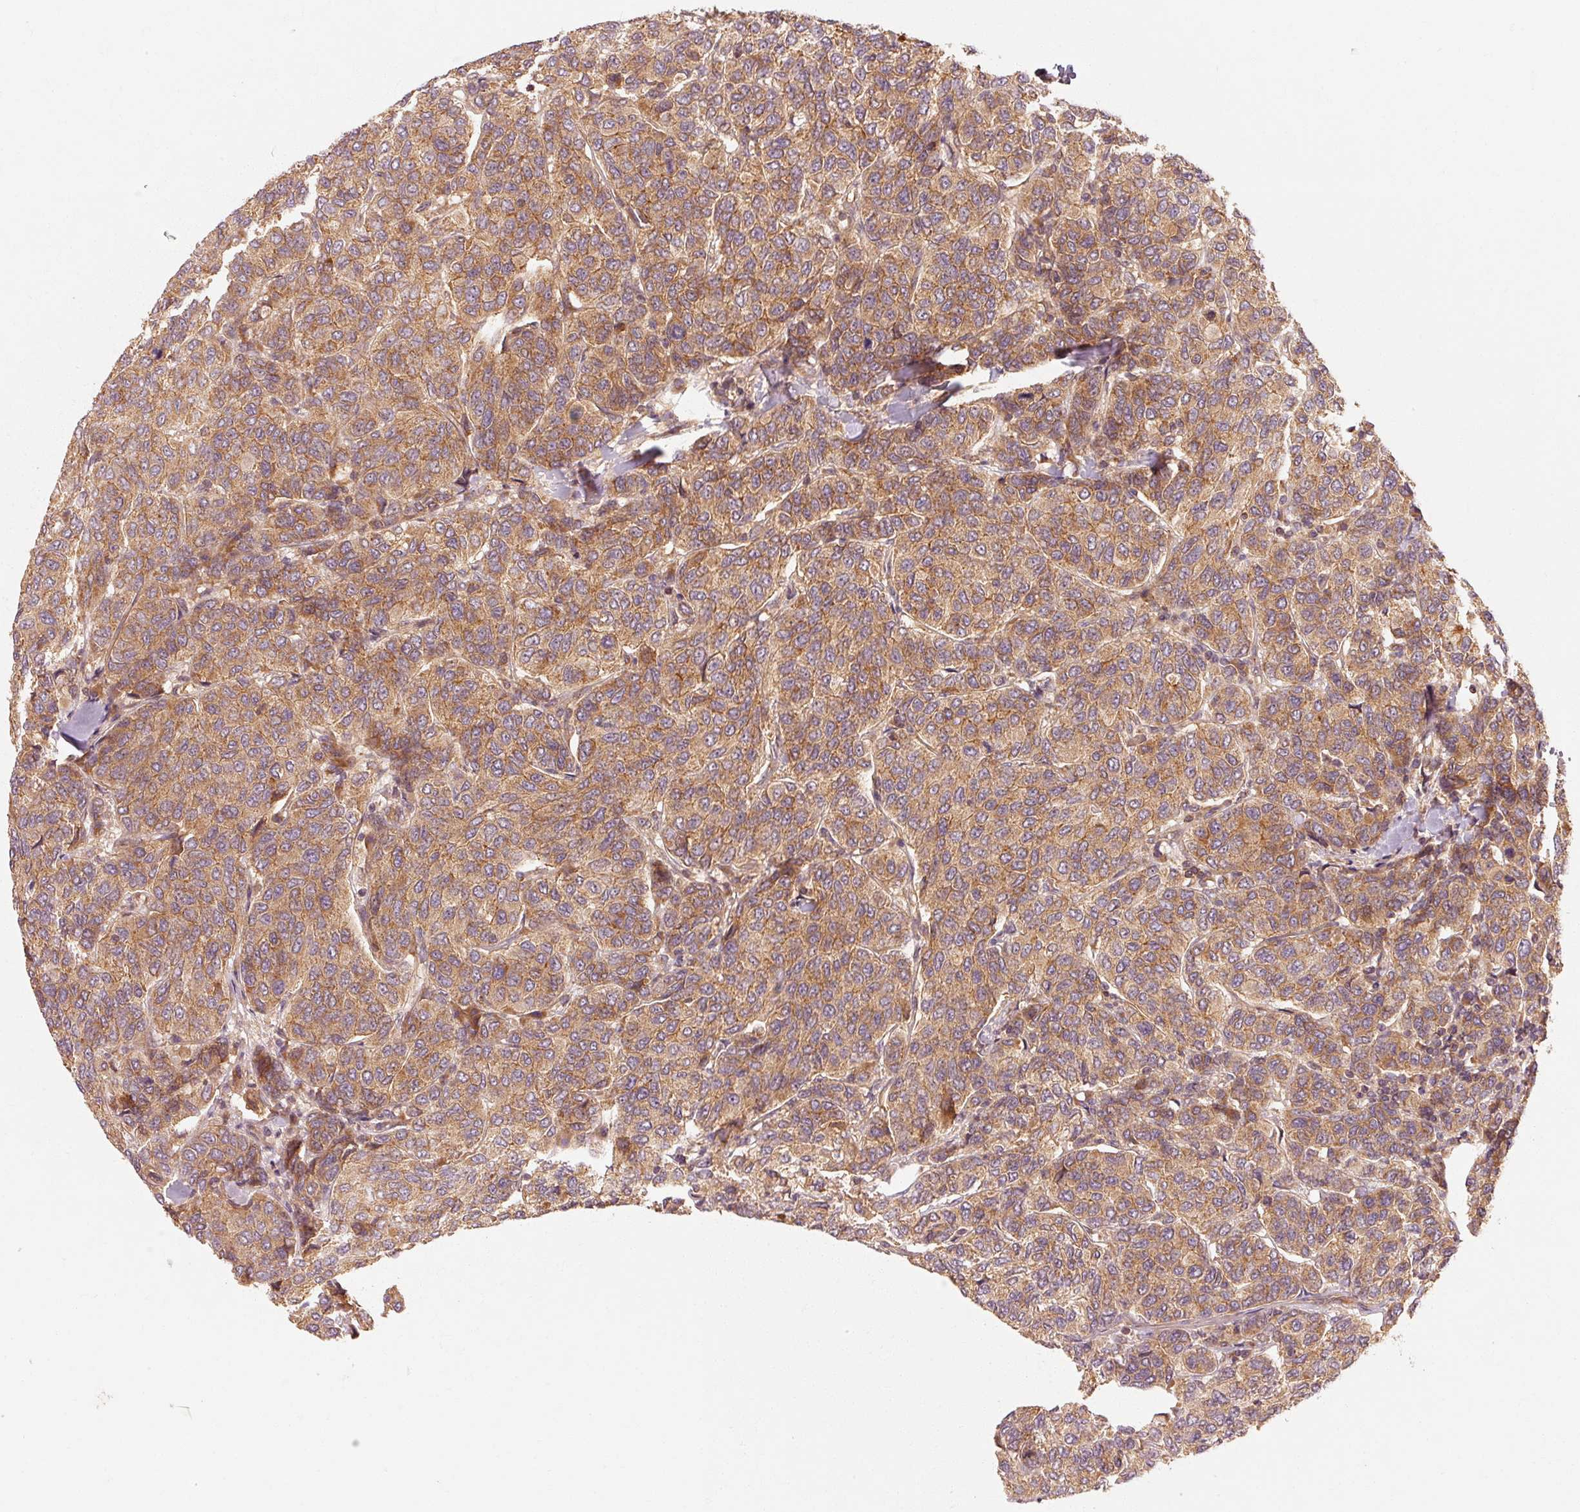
{"staining": {"intensity": "moderate", "quantity": ">75%", "location": "cytoplasmic/membranous"}, "tissue": "breast cancer", "cell_type": "Tumor cells", "image_type": "cancer", "snomed": [{"axis": "morphology", "description": "Duct carcinoma"}, {"axis": "topography", "description": "Breast"}], "caption": "Breast cancer stained with DAB immunohistochemistry (IHC) reveals medium levels of moderate cytoplasmic/membranous staining in approximately >75% of tumor cells.", "gene": "CTNNA1", "patient": {"sex": "female", "age": 55}}